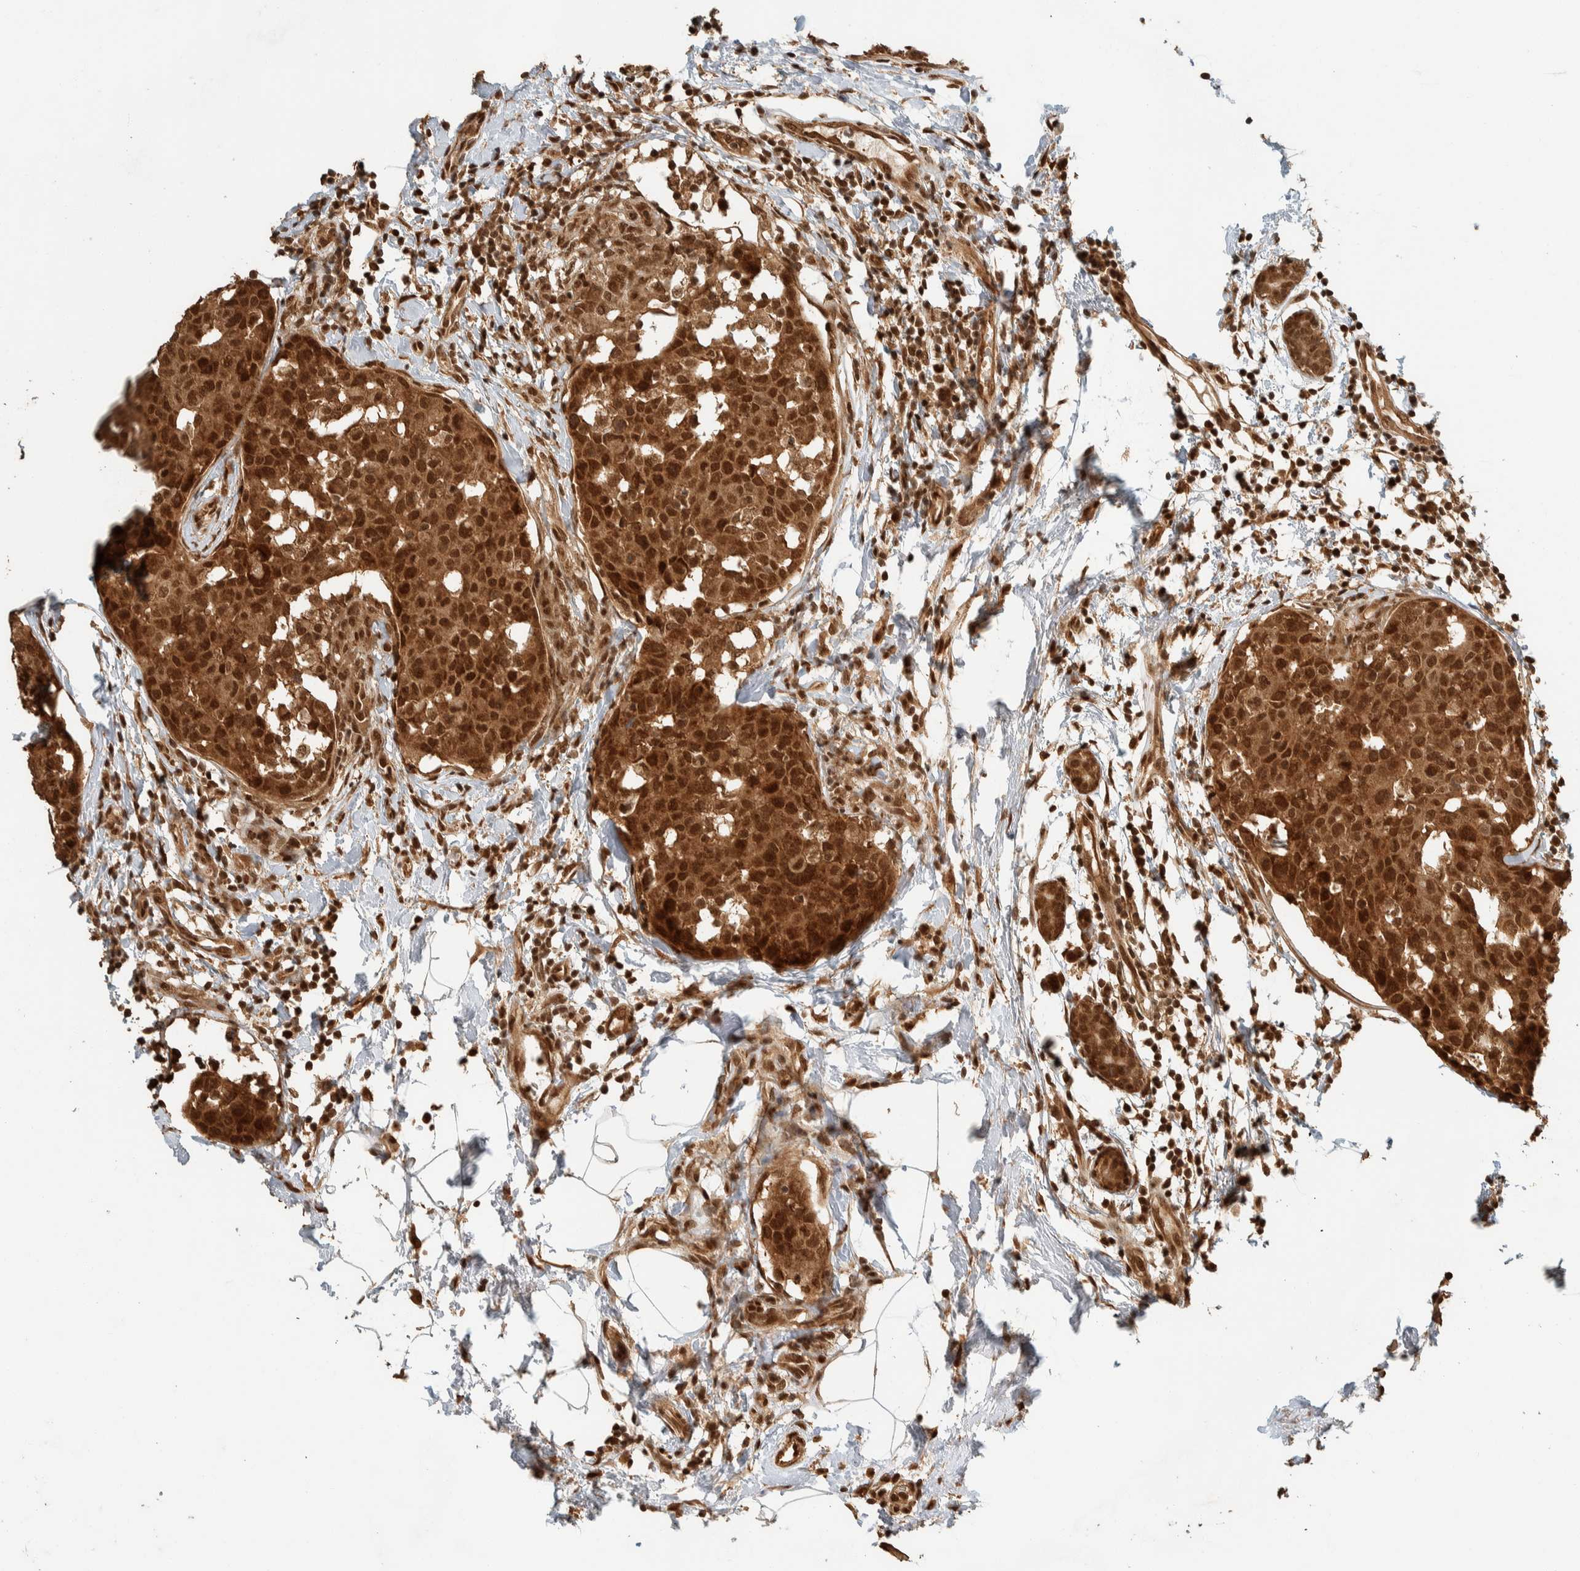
{"staining": {"intensity": "strong", "quantity": ">75%", "location": "cytoplasmic/membranous,nuclear"}, "tissue": "breast cancer", "cell_type": "Tumor cells", "image_type": "cancer", "snomed": [{"axis": "morphology", "description": "Normal tissue, NOS"}, {"axis": "morphology", "description": "Duct carcinoma"}, {"axis": "topography", "description": "Breast"}], "caption": "A high-resolution photomicrograph shows immunohistochemistry (IHC) staining of infiltrating ductal carcinoma (breast), which exhibits strong cytoplasmic/membranous and nuclear expression in approximately >75% of tumor cells.", "gene": "ZBTB2", "patient": {"sex": "female", "age": 37}}